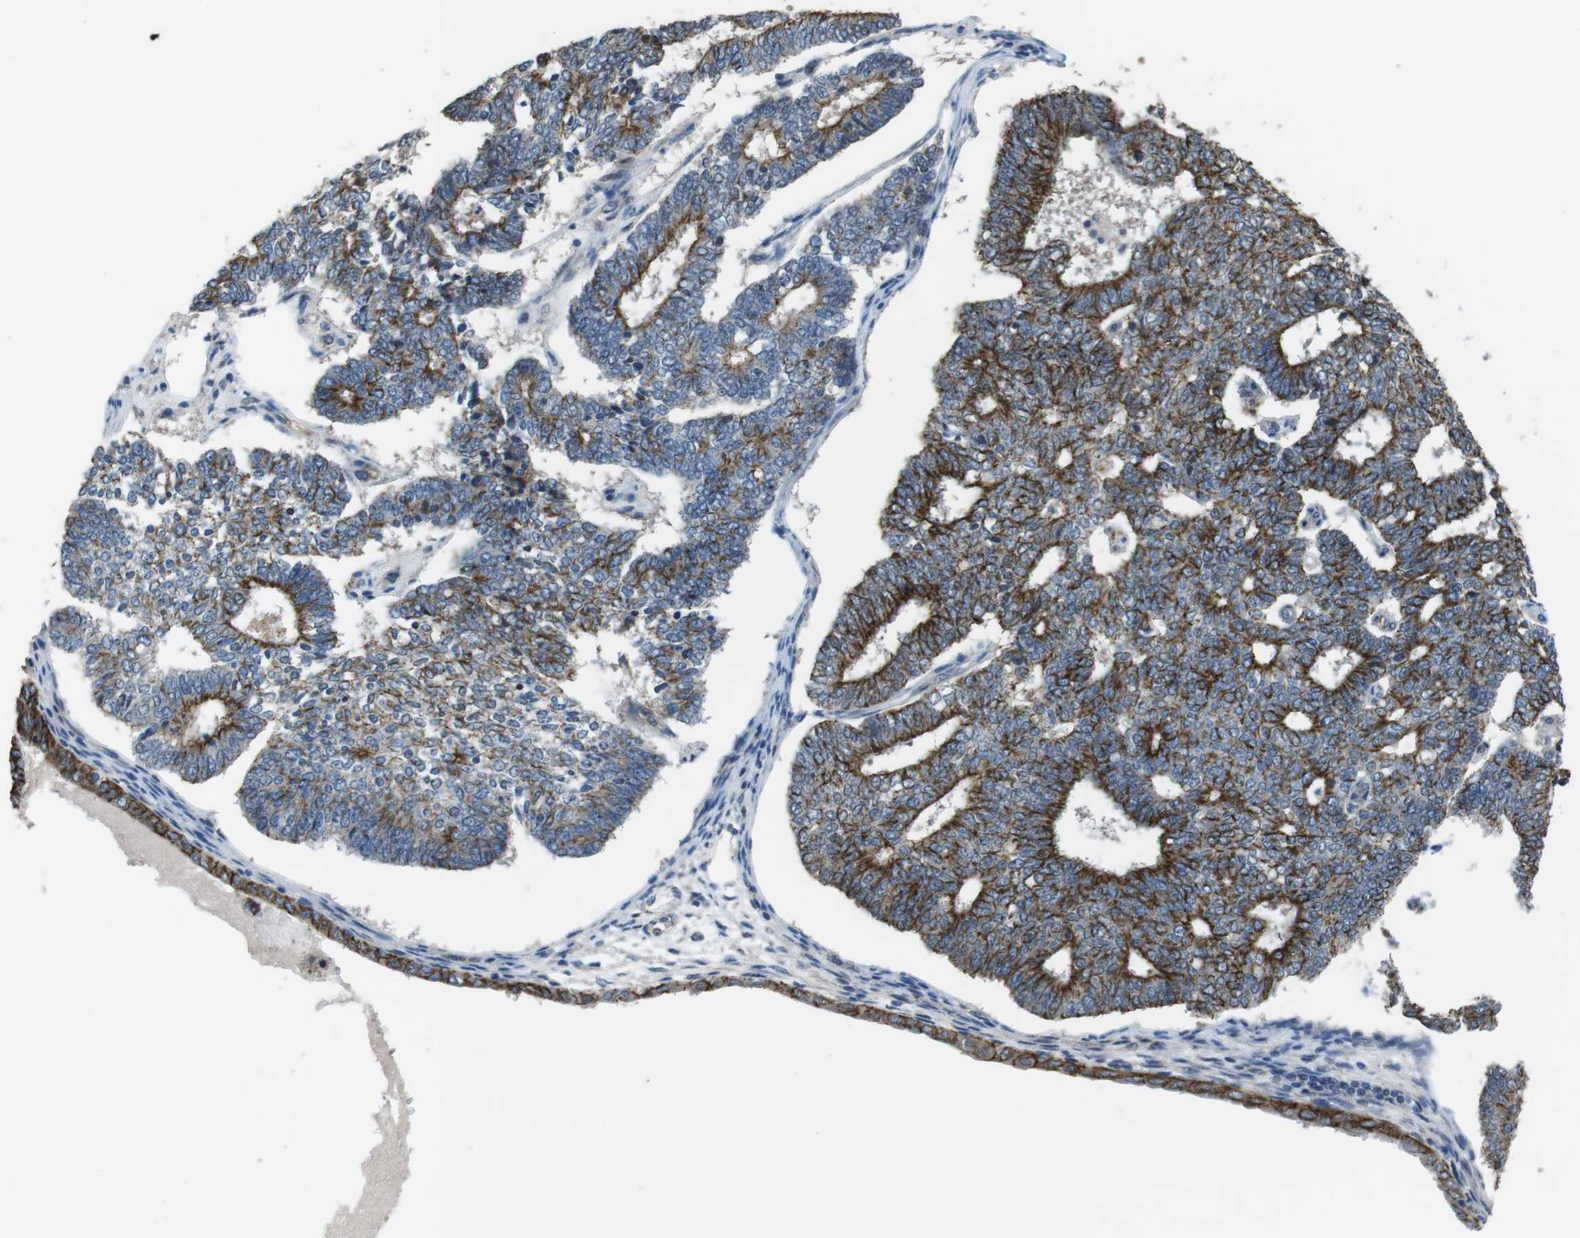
{"staining": {"intensity": "strong", "quantity": ">75%", "location": "cytoplasmic/membranous"}, "tissue": "endometrial cancer", "cell_type": "Tumor cells", "image_type": "cancer", "snomed": [{"axis": "morphology", "description": "Adenocarcinoma, NOS"}, {"axis": "topography", "description": "Endometrium"}], "caption": "High-power microscopy captured an immunohistochemistry (IHC) image of endometrial cancer (adenocarcinoma), revealing strong cytoplasmic/membranous expression in about >75% of tumor cells.", "gene": "CLDN7", "patient": {"sex": "female", "age": 70}}